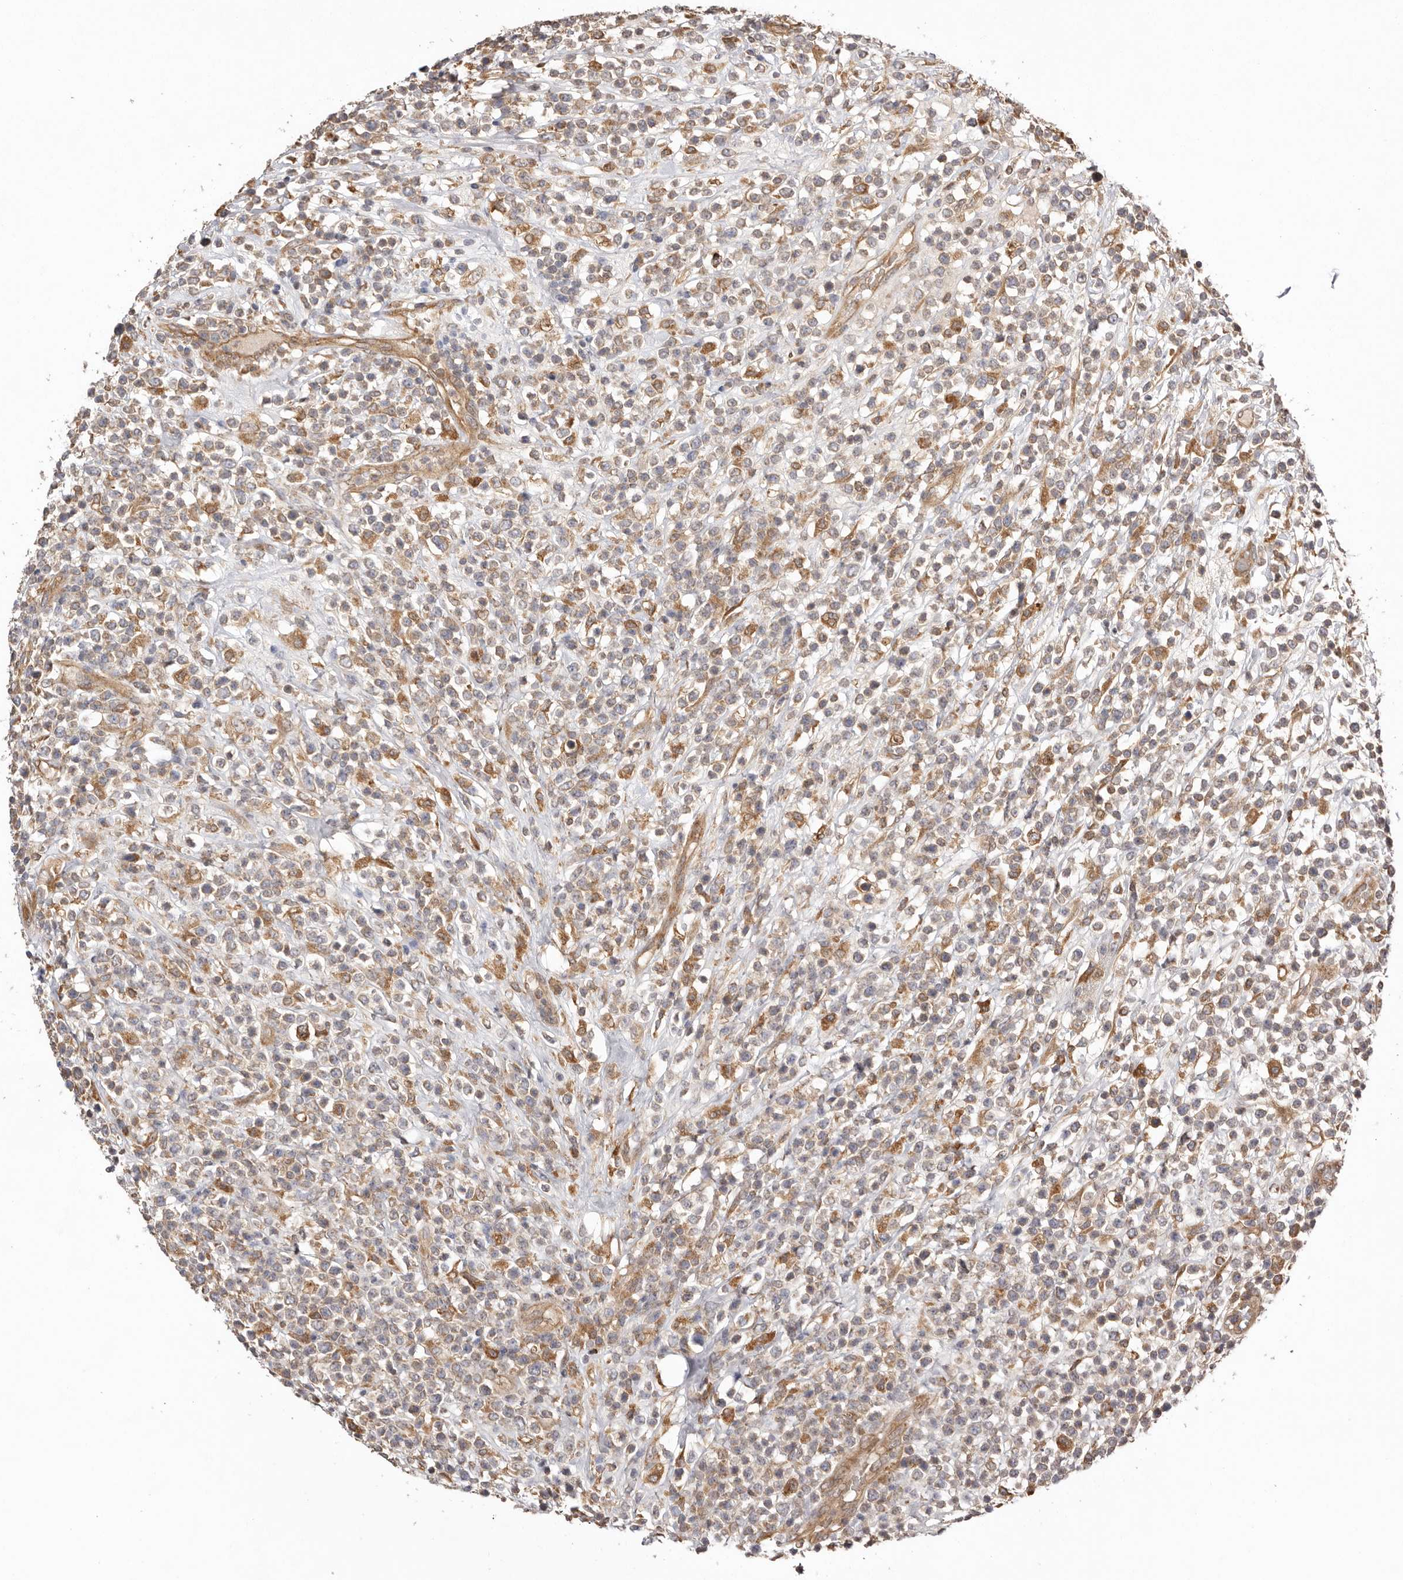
{"staining": {"intensity": "moderate", "quantity": "<25%", "location": "cytoplasmic/membranous"}, "tissue": "lymphoma", "cell_type": "Tumor cells", "image_type": "cancer", "snomed": [{"axis": "morphology", "description": "Malignant lymphoma, non-Hodgkin's type, High grade"}, {"axis": "topography", "description": "Colon"}], "caption": "A high-resolution image shows immunohistochemistry (IHC) staining of high-grade malignant lymphoma, non-Hodgkin's type, which exhibits moderate cytoplasmic/membranous positivity in about <25% of tumor cells.", "gene": "UBR2", "patient": {"sex": "female", "age": 53}}